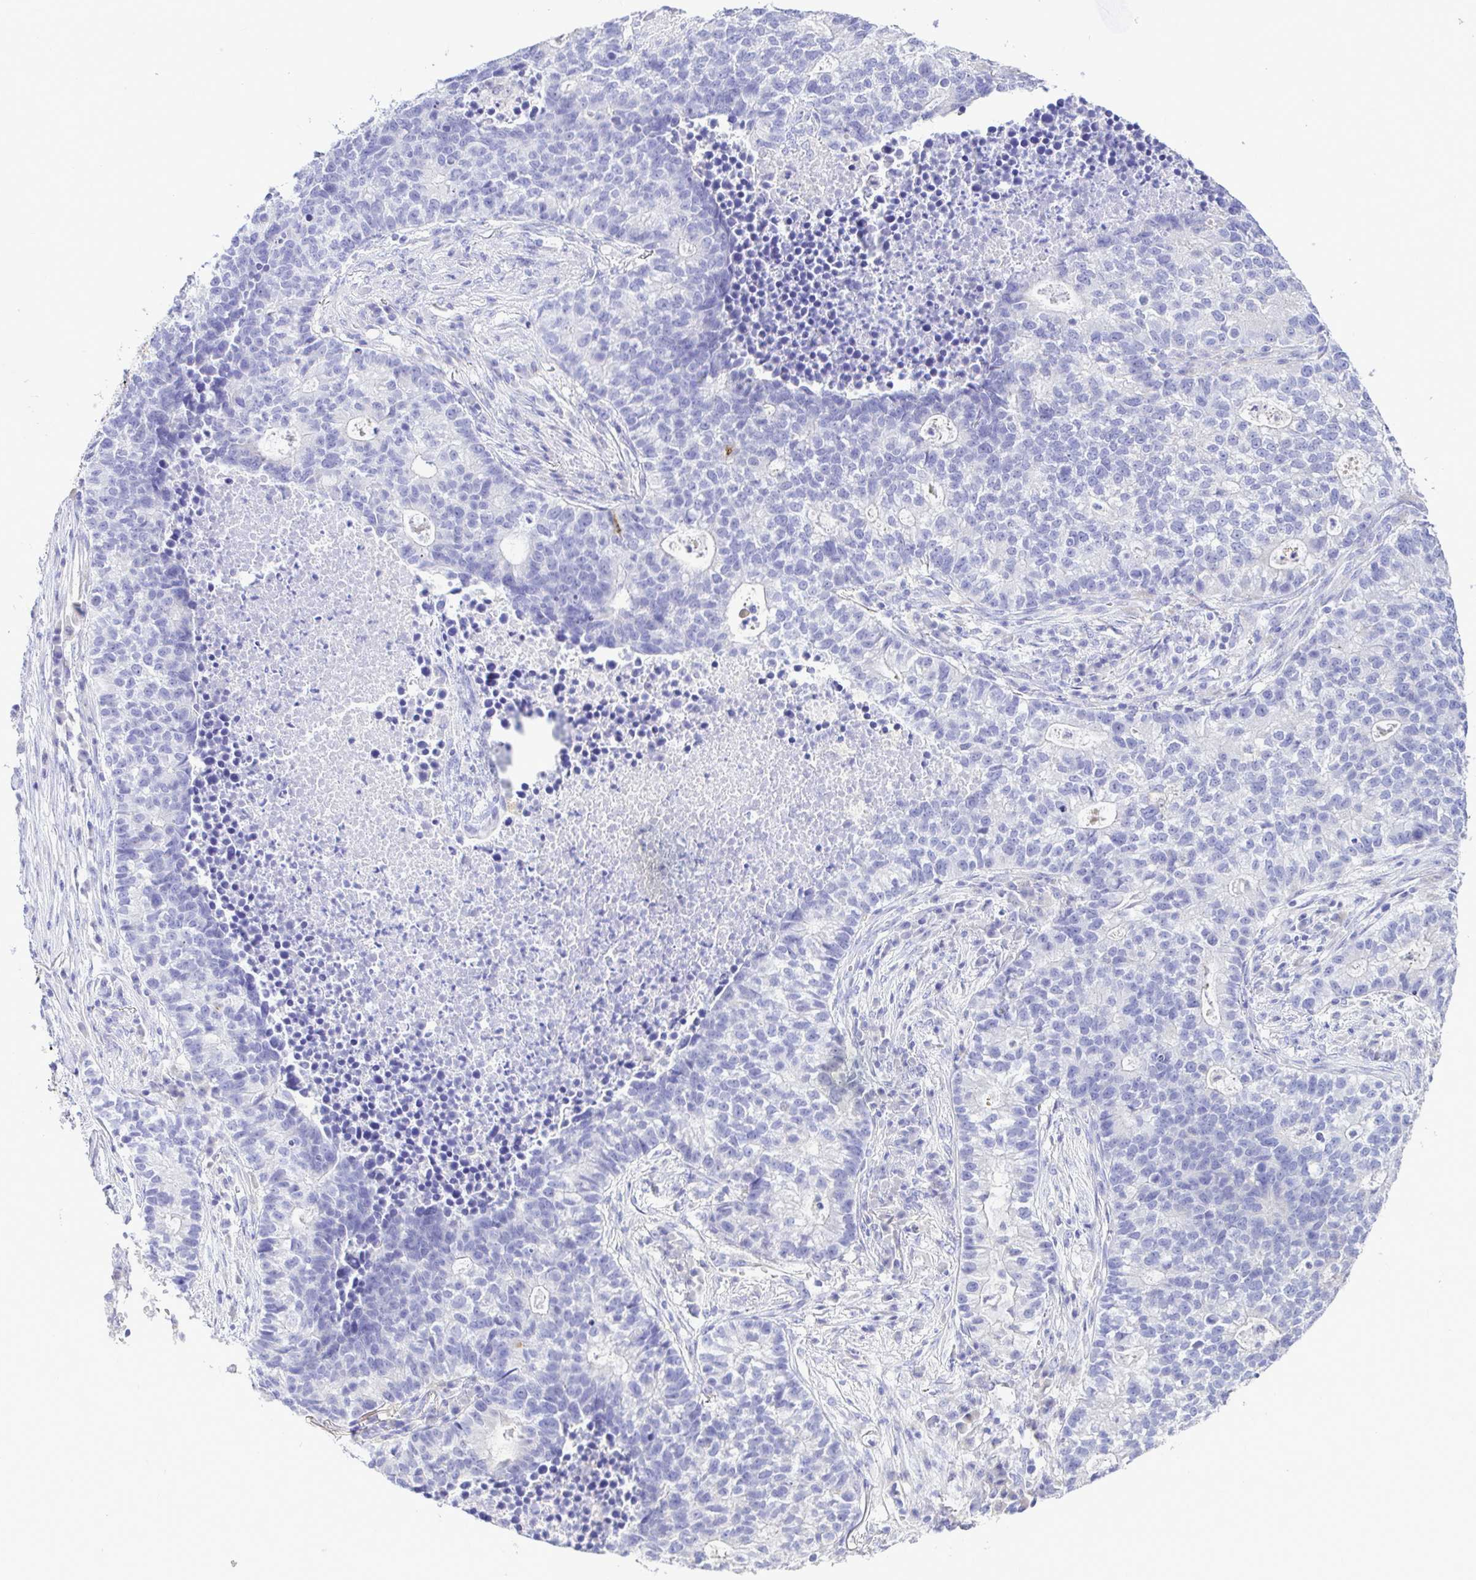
{"staining": {"intensity": "negative", "quantity": "none", "location": "none"}, "tissue": "lung cancer", "cell_type": "Tumor cells", "image_type": "cancer", "snomed": [{"axis": "morphology", "description": "Adenocarcinoma, NOS"}, {"axis": "topography", "description": "Lung"}], "caption": "Immunohistochemistry image of lung adenocarcinoma stained for a protein (brown), which exhibits no expression in tumor cells.", "gene": "BACE2", "patient": {"sex": "male", "age": 57}}